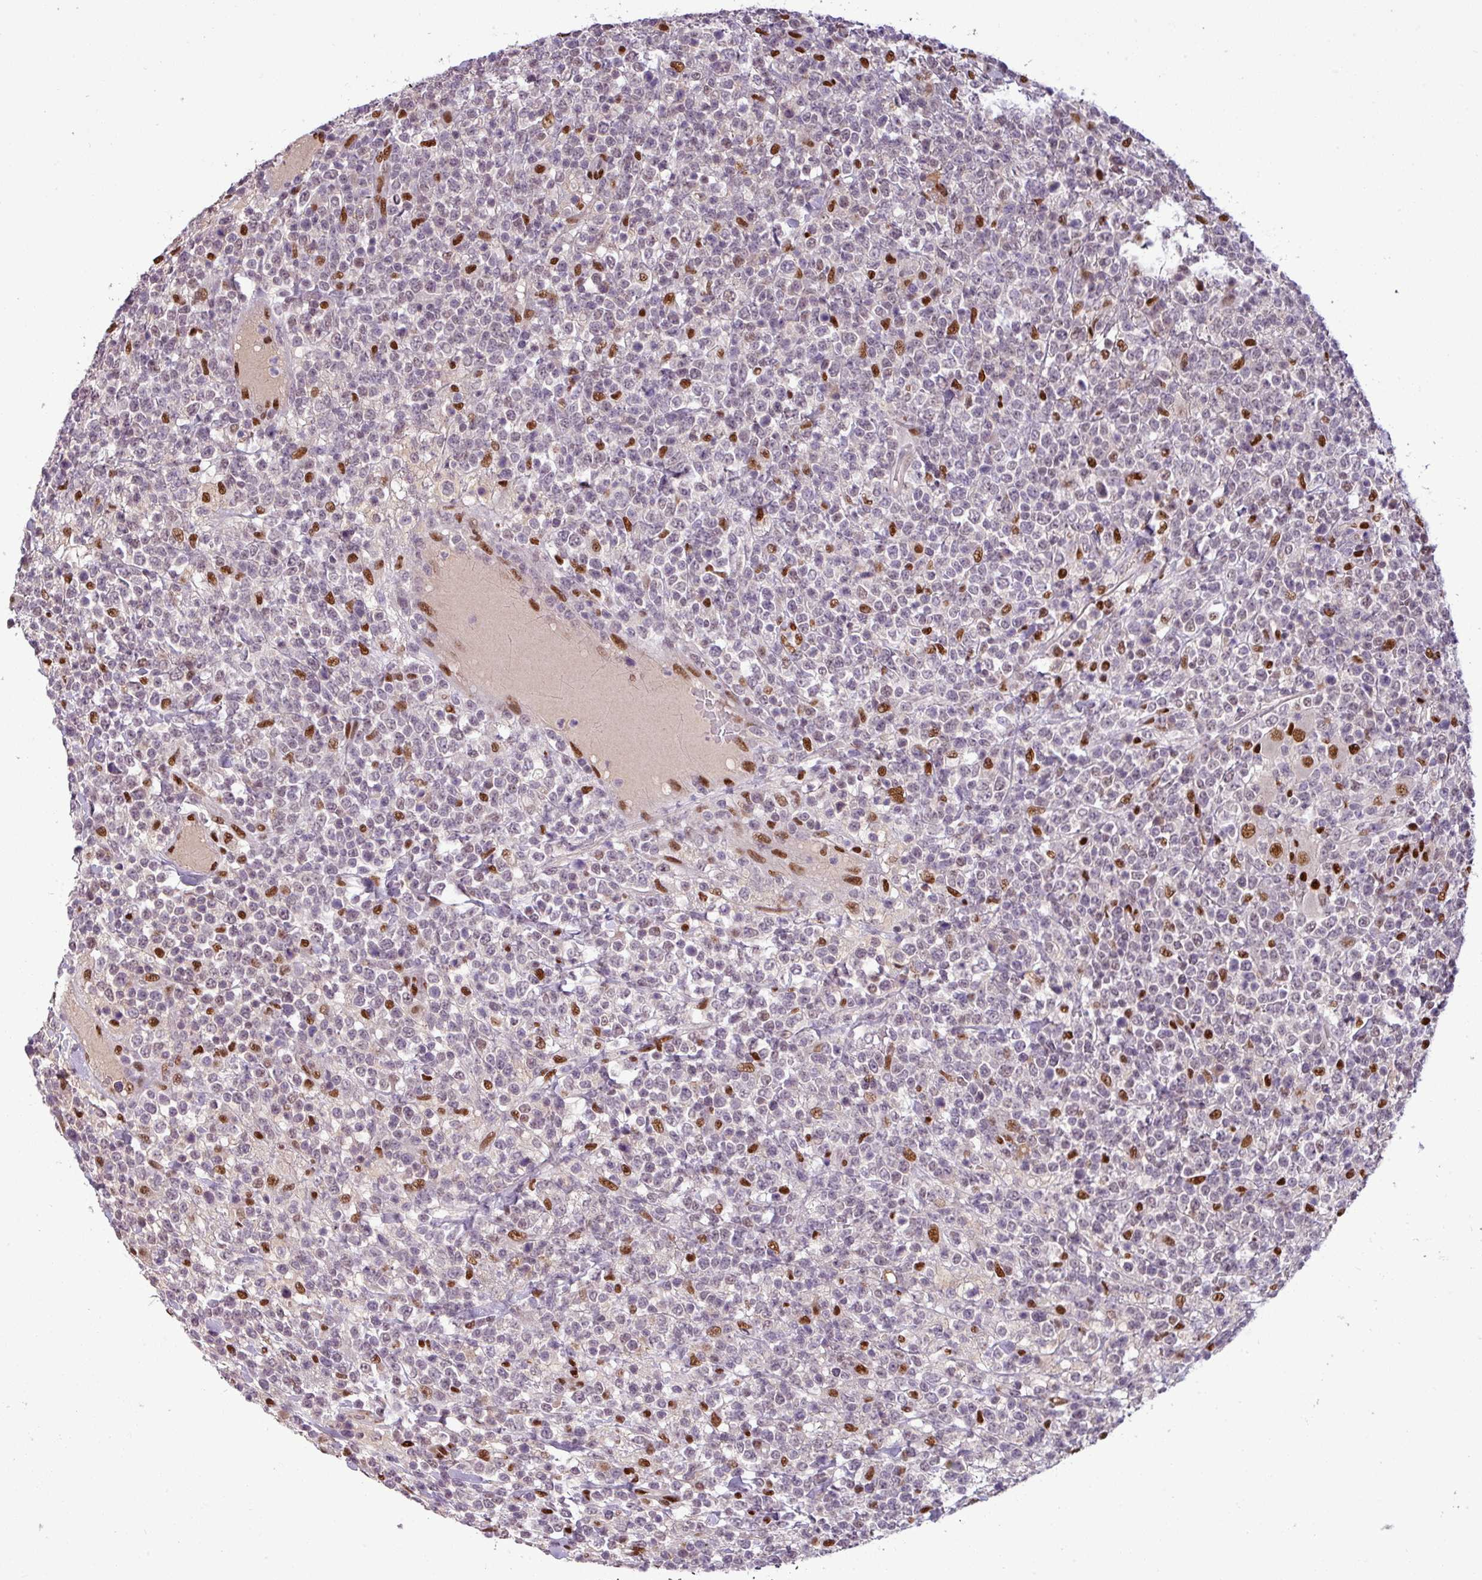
{"staining": {"intensity": "moderate", "quantity": "<25%", "location": "nuclear"}, "tissue": "lymphoma", "cell_type": "Tumor cells", "image_type": "cancer", "snomed": [{"axis": "morphology", "description": "Malignant lymphoma, non-Hodgkin's type, High grade"}, {"axis": "topography", "description": "Colon"}], "caption": "About <25% of tumor cells in human lymphoma display moderate nuclear protein staining as visualized by brown immunohistochemical staining.", "gene": "IRF2BPL", "patient": {"sex": "female", "age": 53}}